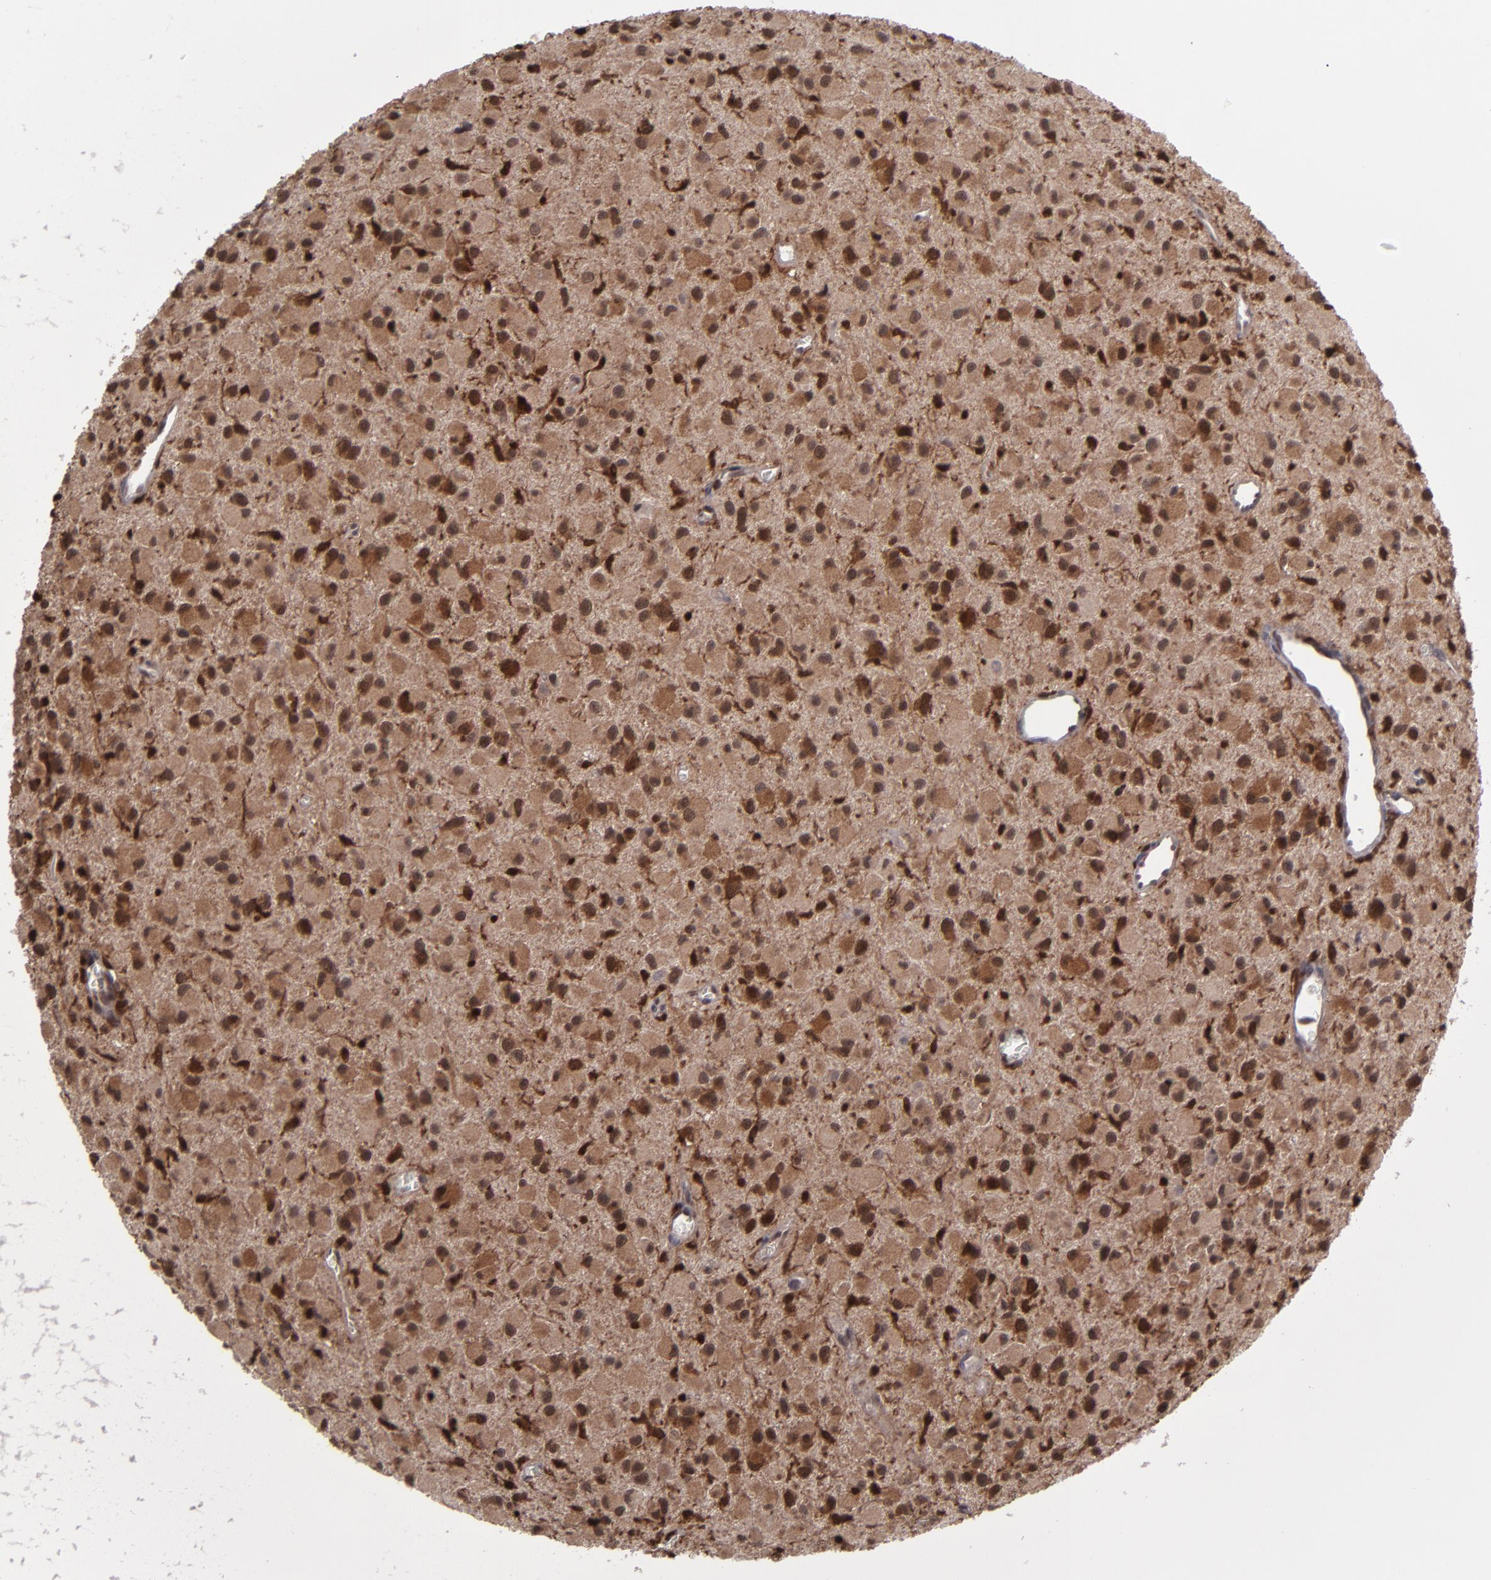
{"staining": {"intensity": "strong", "quantity": ">75%", "location": "cytoplasmic/membranous,nuclear"}, "tissue": "glioma", "cell_type": "Tumor cells", "image_type": "cancer", "snomed": [{"axis": "morphology", "description": "Glioma, malignant, Low grade"}, {"axis": "topography", "description": "Brain"}], "caption": "Immunohistochemistry (IHC) image of malignant glioma (low-grade) stained for a protein (brown), which exhibits high levels of strong cytoplasmic/membranous and nuclear expression in approximately >75% of tumor cells.", "gene": "GRB2", "patient": {"sex": "male", "age": 42}}